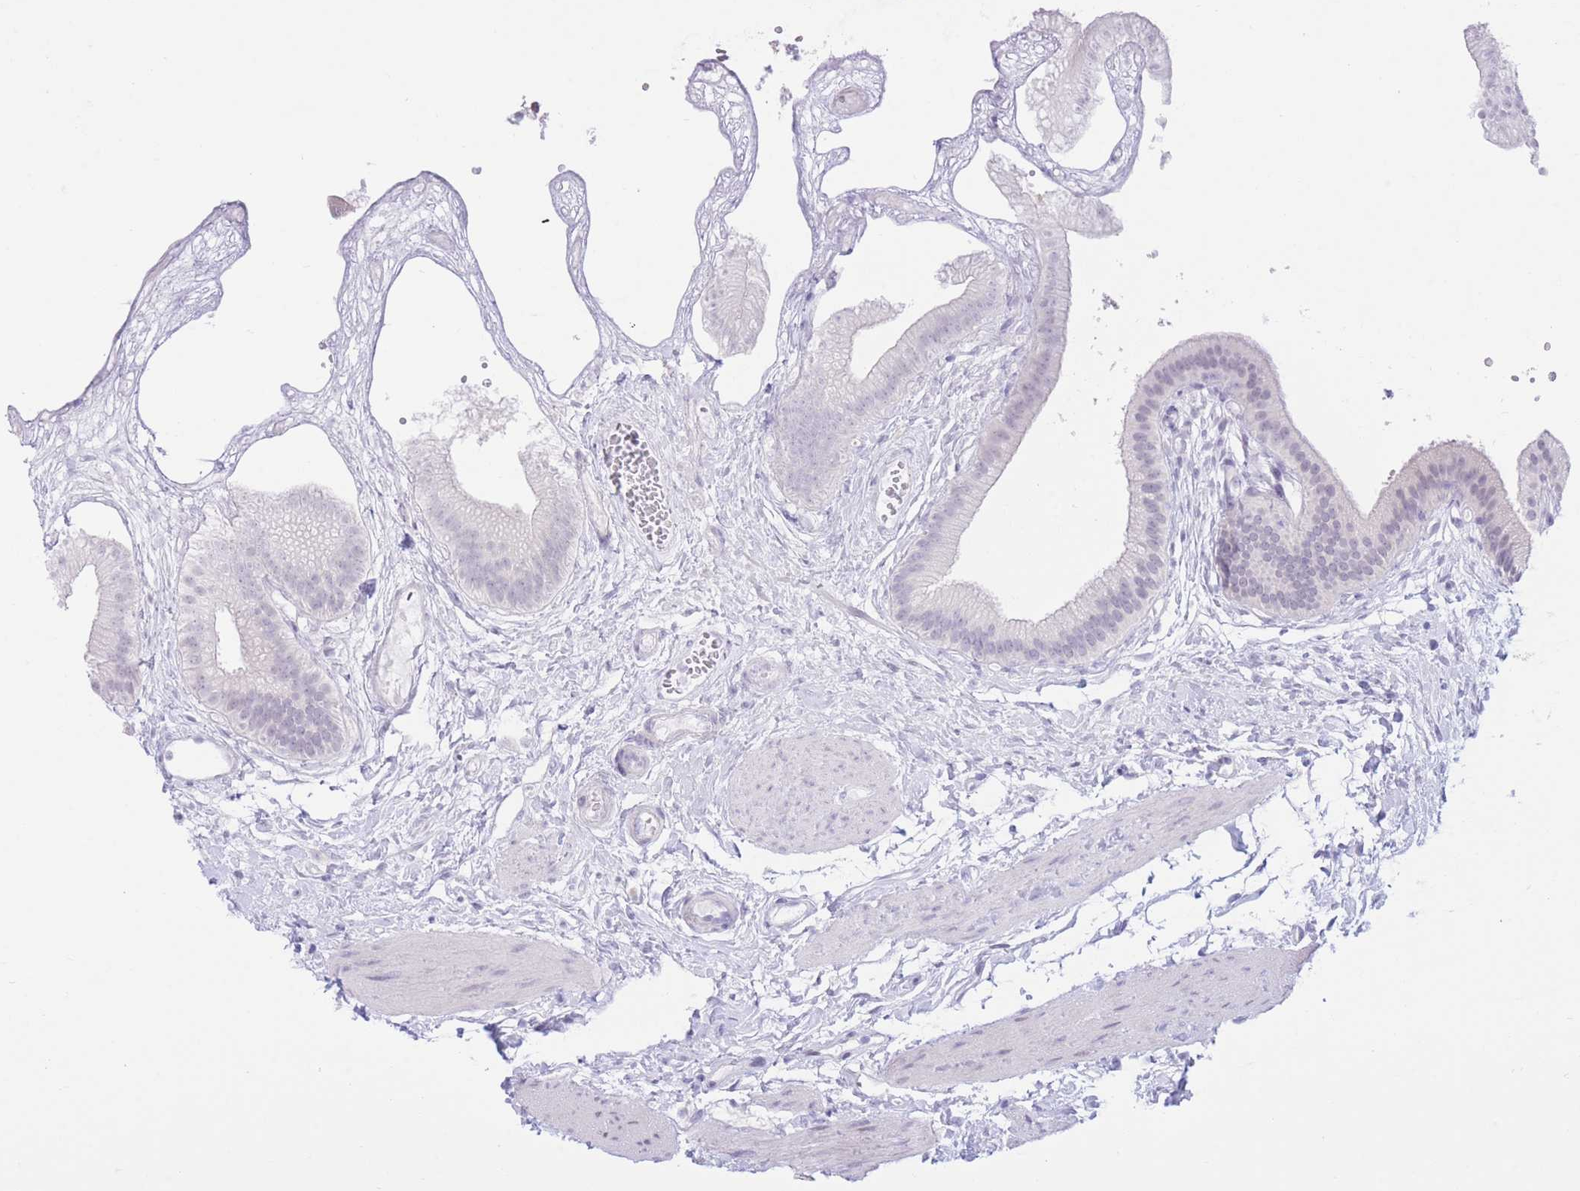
{"staining": {"intensity": "moderate", "quantity": "<25%", "location": "cytoplasmic/membranous,nuclear"}, "tissue": "gallbladder", "cell_type": "Glandular cells", "image_type": "normal", "snomed": [{"axis": "morphology", "description": "Normal tissue, NOS"}, {"axis": "topography", "description": "Gallbladder"}], "caption": "Protein staining of normal gallbladder shows moderate cytoplasmic/membranous,nuclear expression in about <25% of glandular cells. (DAB (3,3'-diaminobenzidine) IHC, brown staining for protein, blue staining for nuclei).", "gene": "MYDGF", "patient": {"sex": "female", "age": 54}}